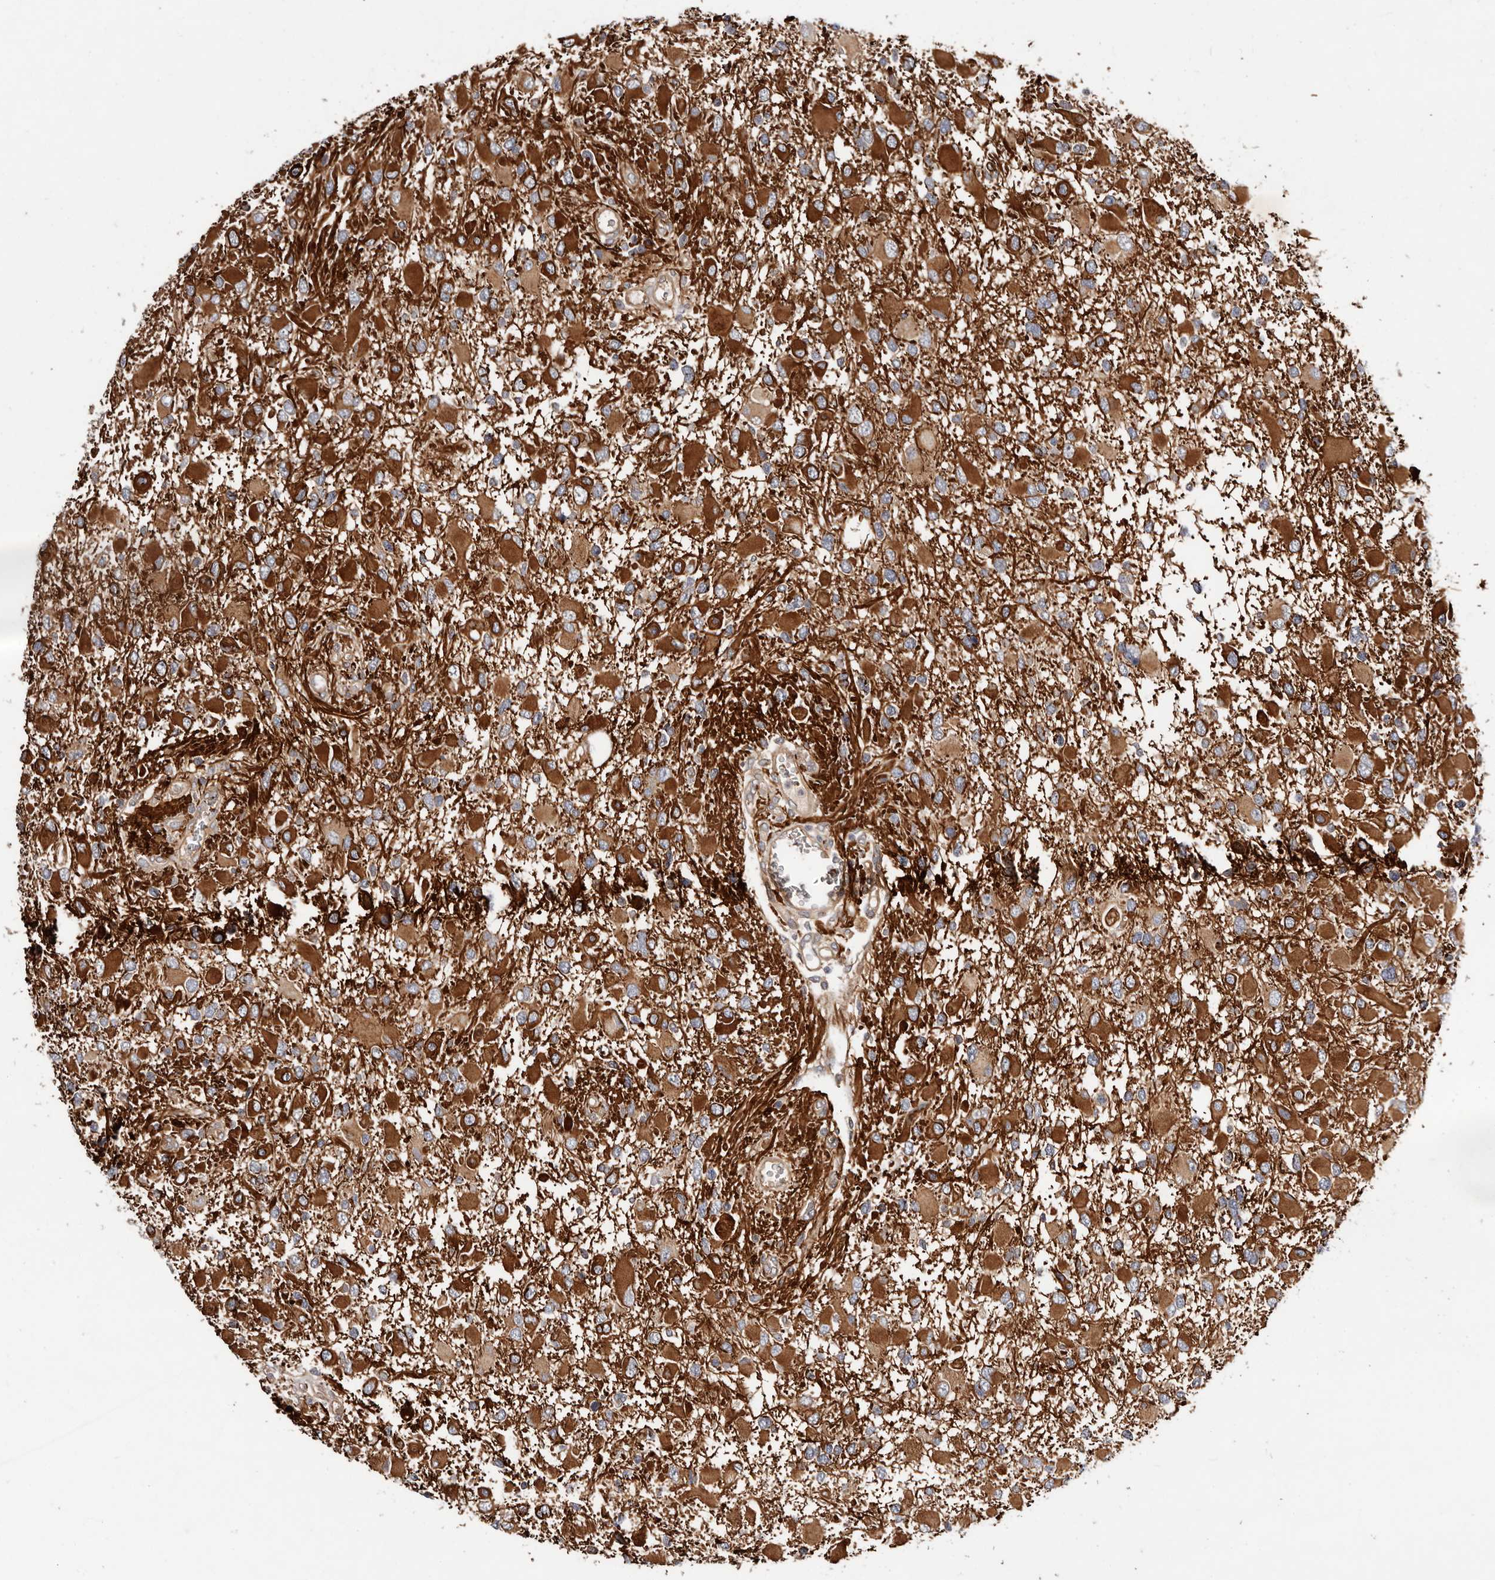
{"staining": {"intensity": "strong", "quantity": ">75%", "location": "cytoplasmic/membranous"}, "tissue": "glioma", "cell_type": "Tumor cells", "image_type": "cancer", "snomed": [{"axis": "morphology", "description": "Glioma, malignant, High grade"}, {"axis": "topography", "description": "Brain"}], "caption": "Strong cytoplasmic/membranous protein staining is present in about >75% of tumor cells in glioma.", "gene": "MACF1", "patient": {"sex": "male", "age": 53}}